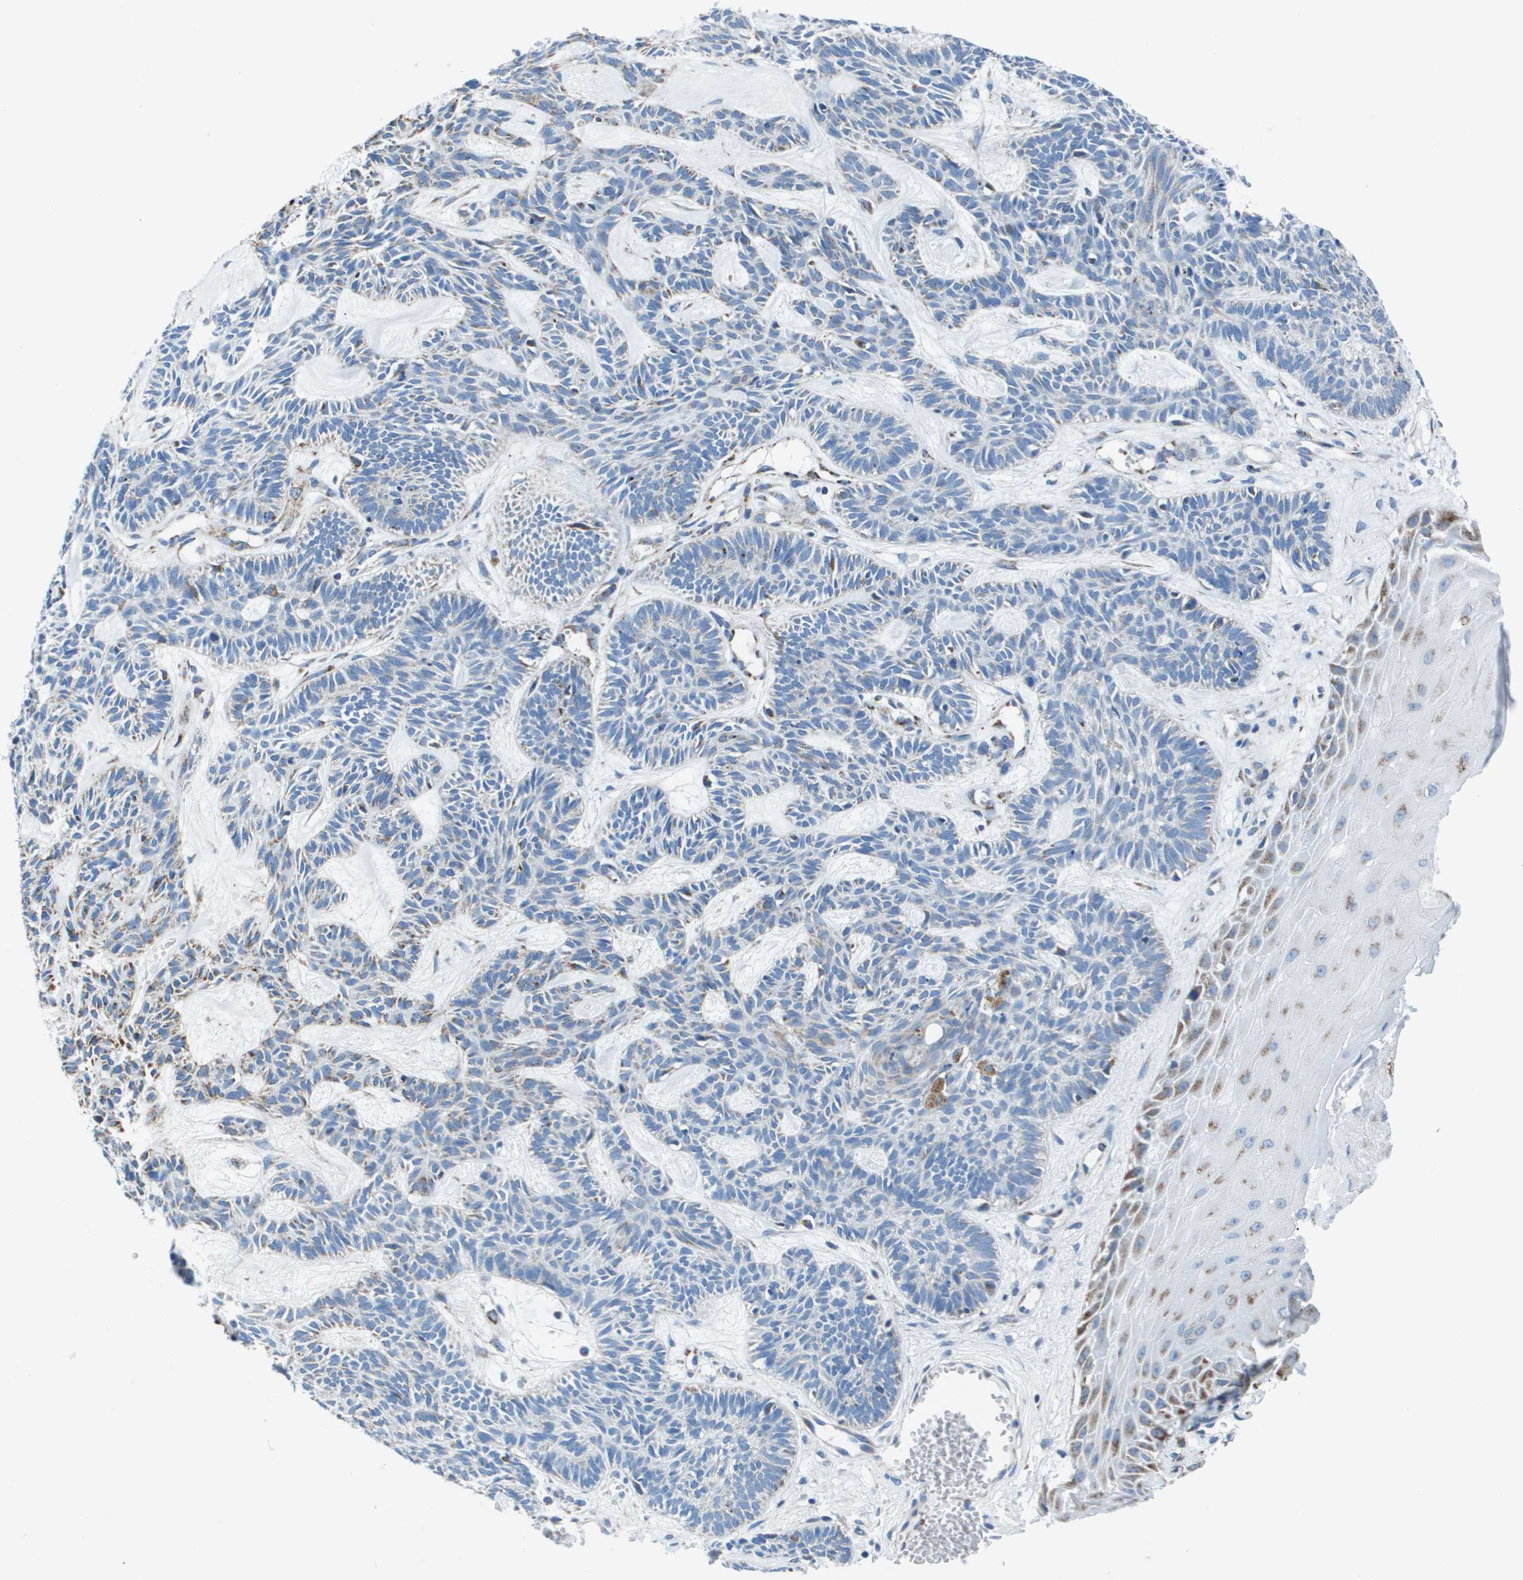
{"staining": {"intensity": "weak", "quantity": "<25%", "location": "cytoplasmic/membranous"}, "tissue": "skin cancer", "cell_type": "Tumor cells", "image_type": "cancer", "snomed": [{"axis": "morphology", "description": "Basal cell carcinoma"}, {"axis": "topography", "description": "Skin"}], "caption": "The image reveals no significant positivity in tumor cells of skin cancer.", "gene": "ZDHHC3", "patient": {"sex": "male", "age": 67}}